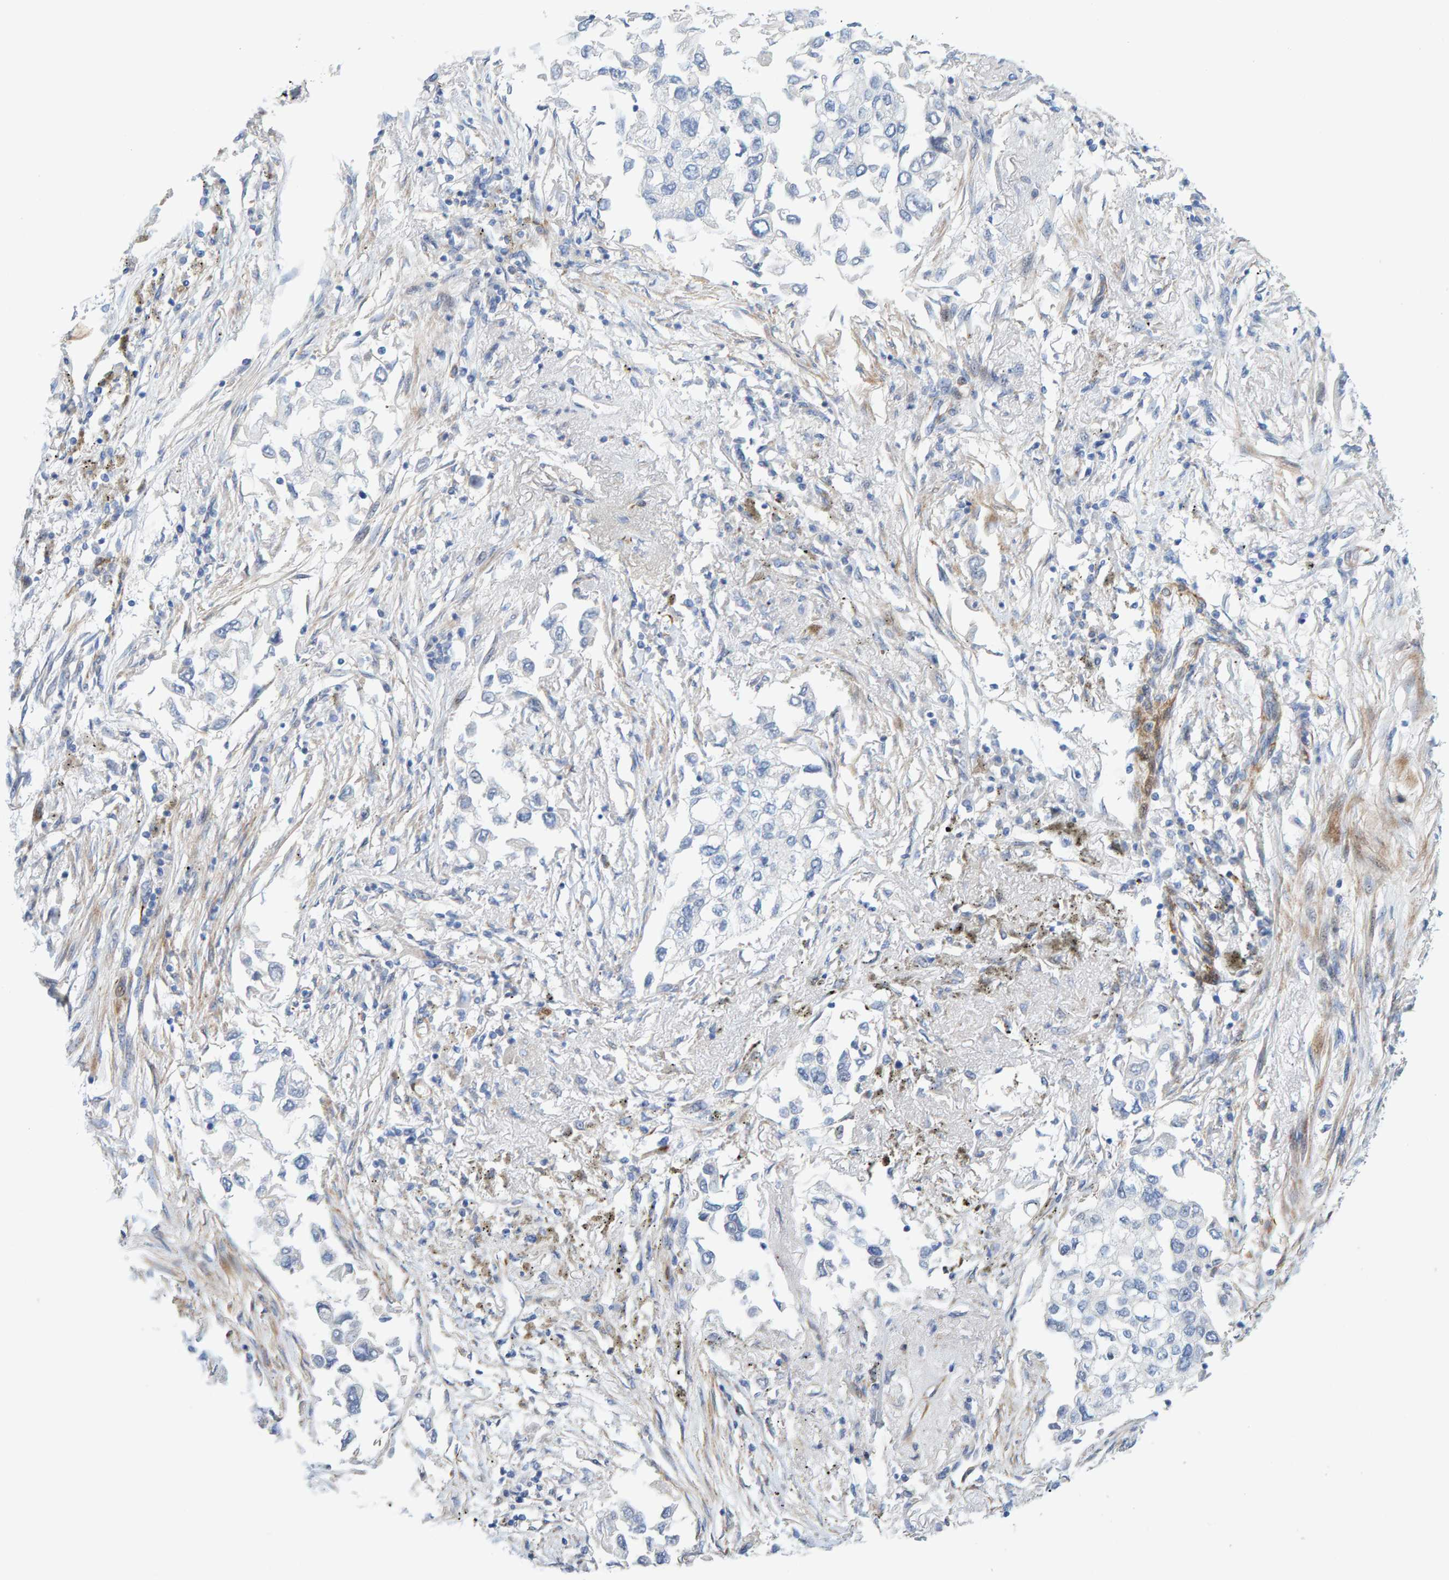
{"staining": {"intensity": "negative", "quantity": "none", "location": "none"}, "tissue": "lung cancer", "cell_type": "Tumor cells", "image_type": "cancer", "snomed": [{"axis": "morphology", "description": "Inflammation, NOS"}, {"axis": "morphology", "description": "Adenocarcinoma, NOS"}, {"axis": "topography", "description": "Lung"}], "caption": "The image displays no staining of tumor cells in lung cancer. (Stains: DAB (3,3'-diaminobenzidine) immunohistochemistry with hematoxylin counter stain, Microscopy: brightfield microscopy at high magnification).", "gene": "POLG2", "patient": {"sex": "male", "age": 63}}